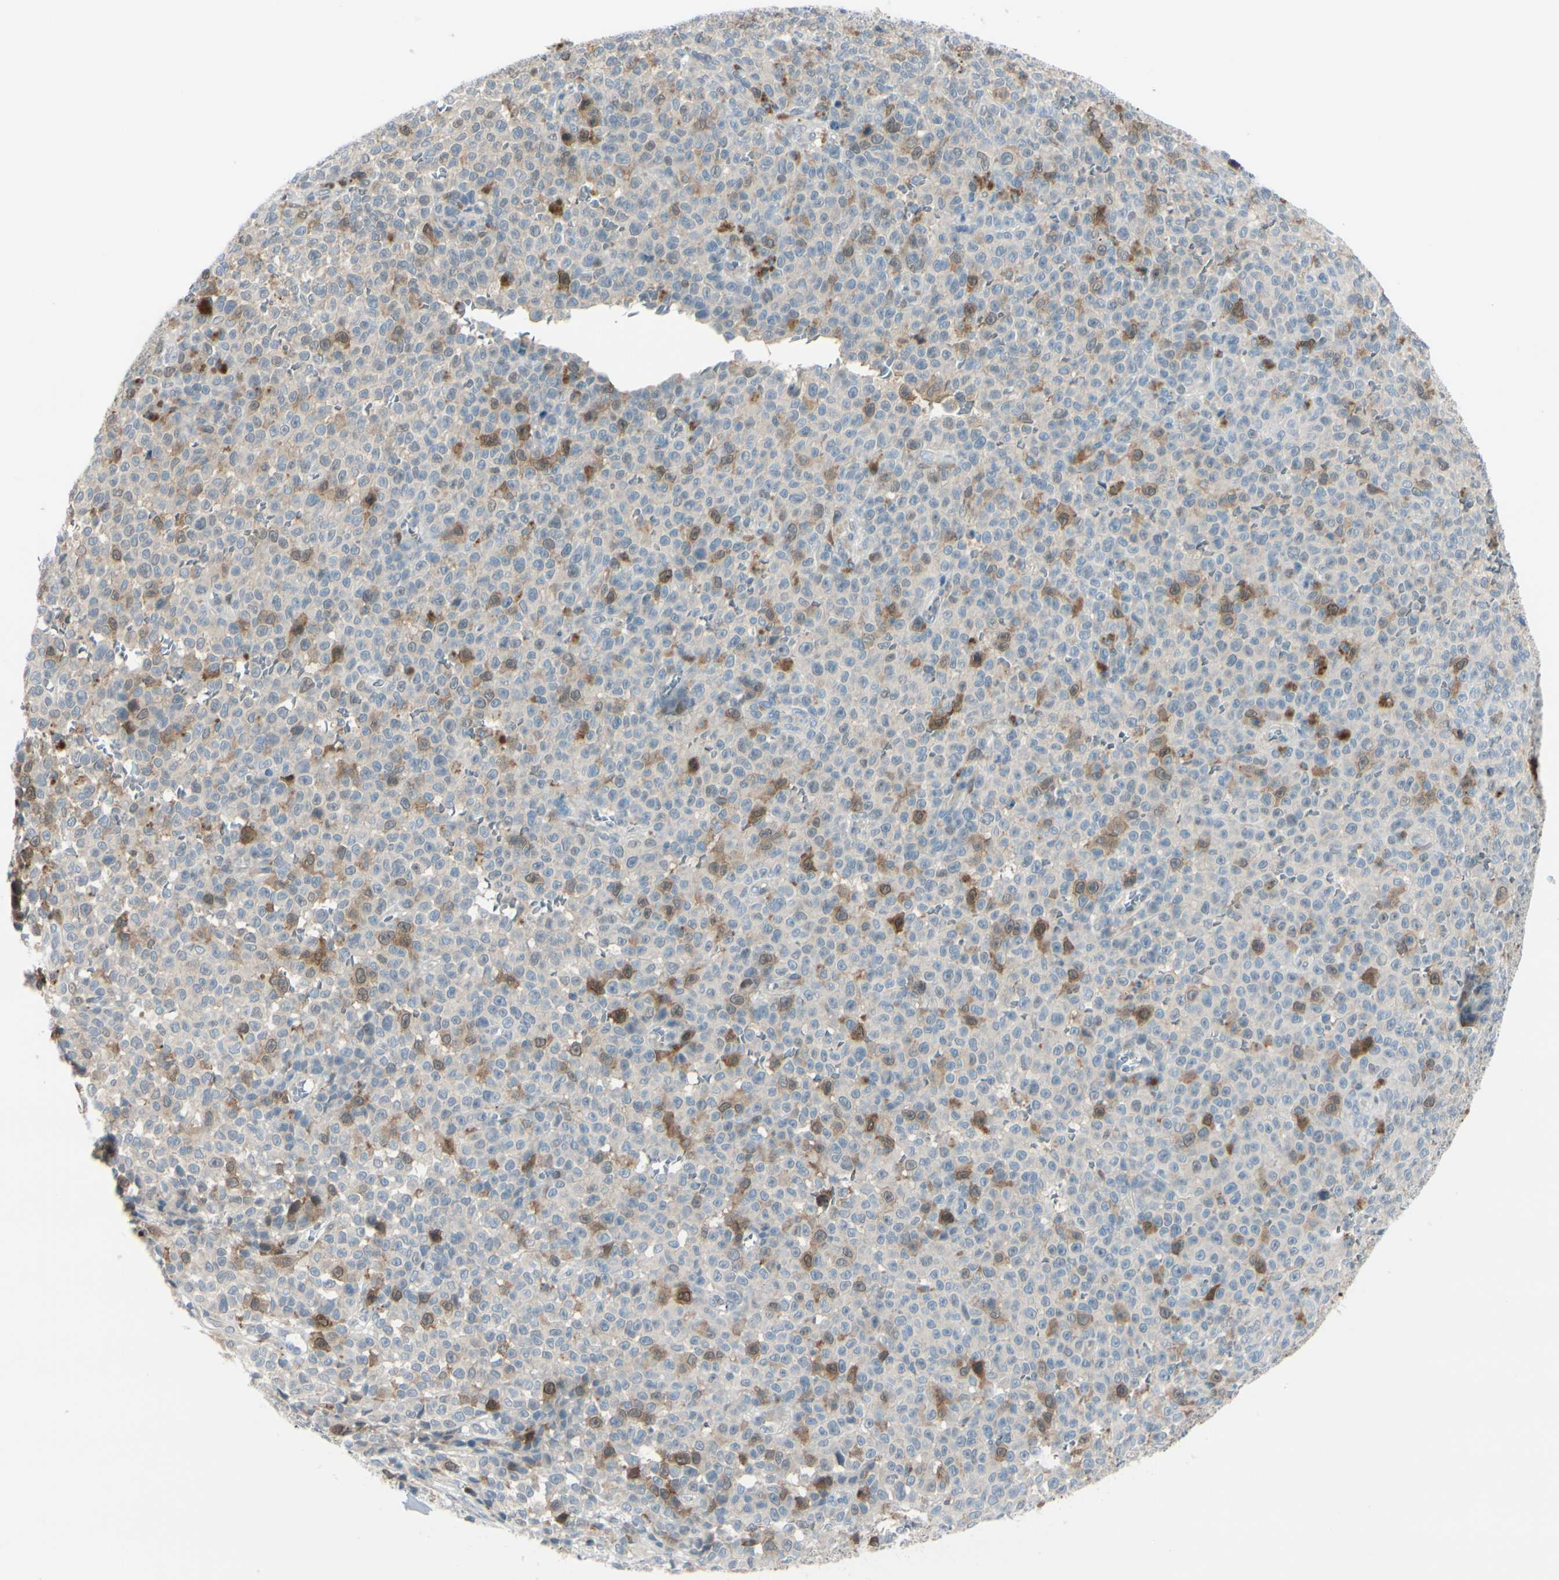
{"staining": {"intensity": "moderate", "quantity": "<25%", "location": "cytoplasmic/membranous"}, "tissue": "melanoma", "cell_type": "Tumor cells", "image_type": "cancer", "snomed": [{"axis": "morphology", "description": "Malignant melanoma, NOS"}, {"axis": "topography", "description": "Skin"}], "caption": "Approximately <25% of tumor cells in human melanoma reveal moderate cytoplasmic/membranous protein expression as visualized by brown immunohistochemical staining.", "gene": "PTTG1", "patient": {"sex": "female", "age": 82}}